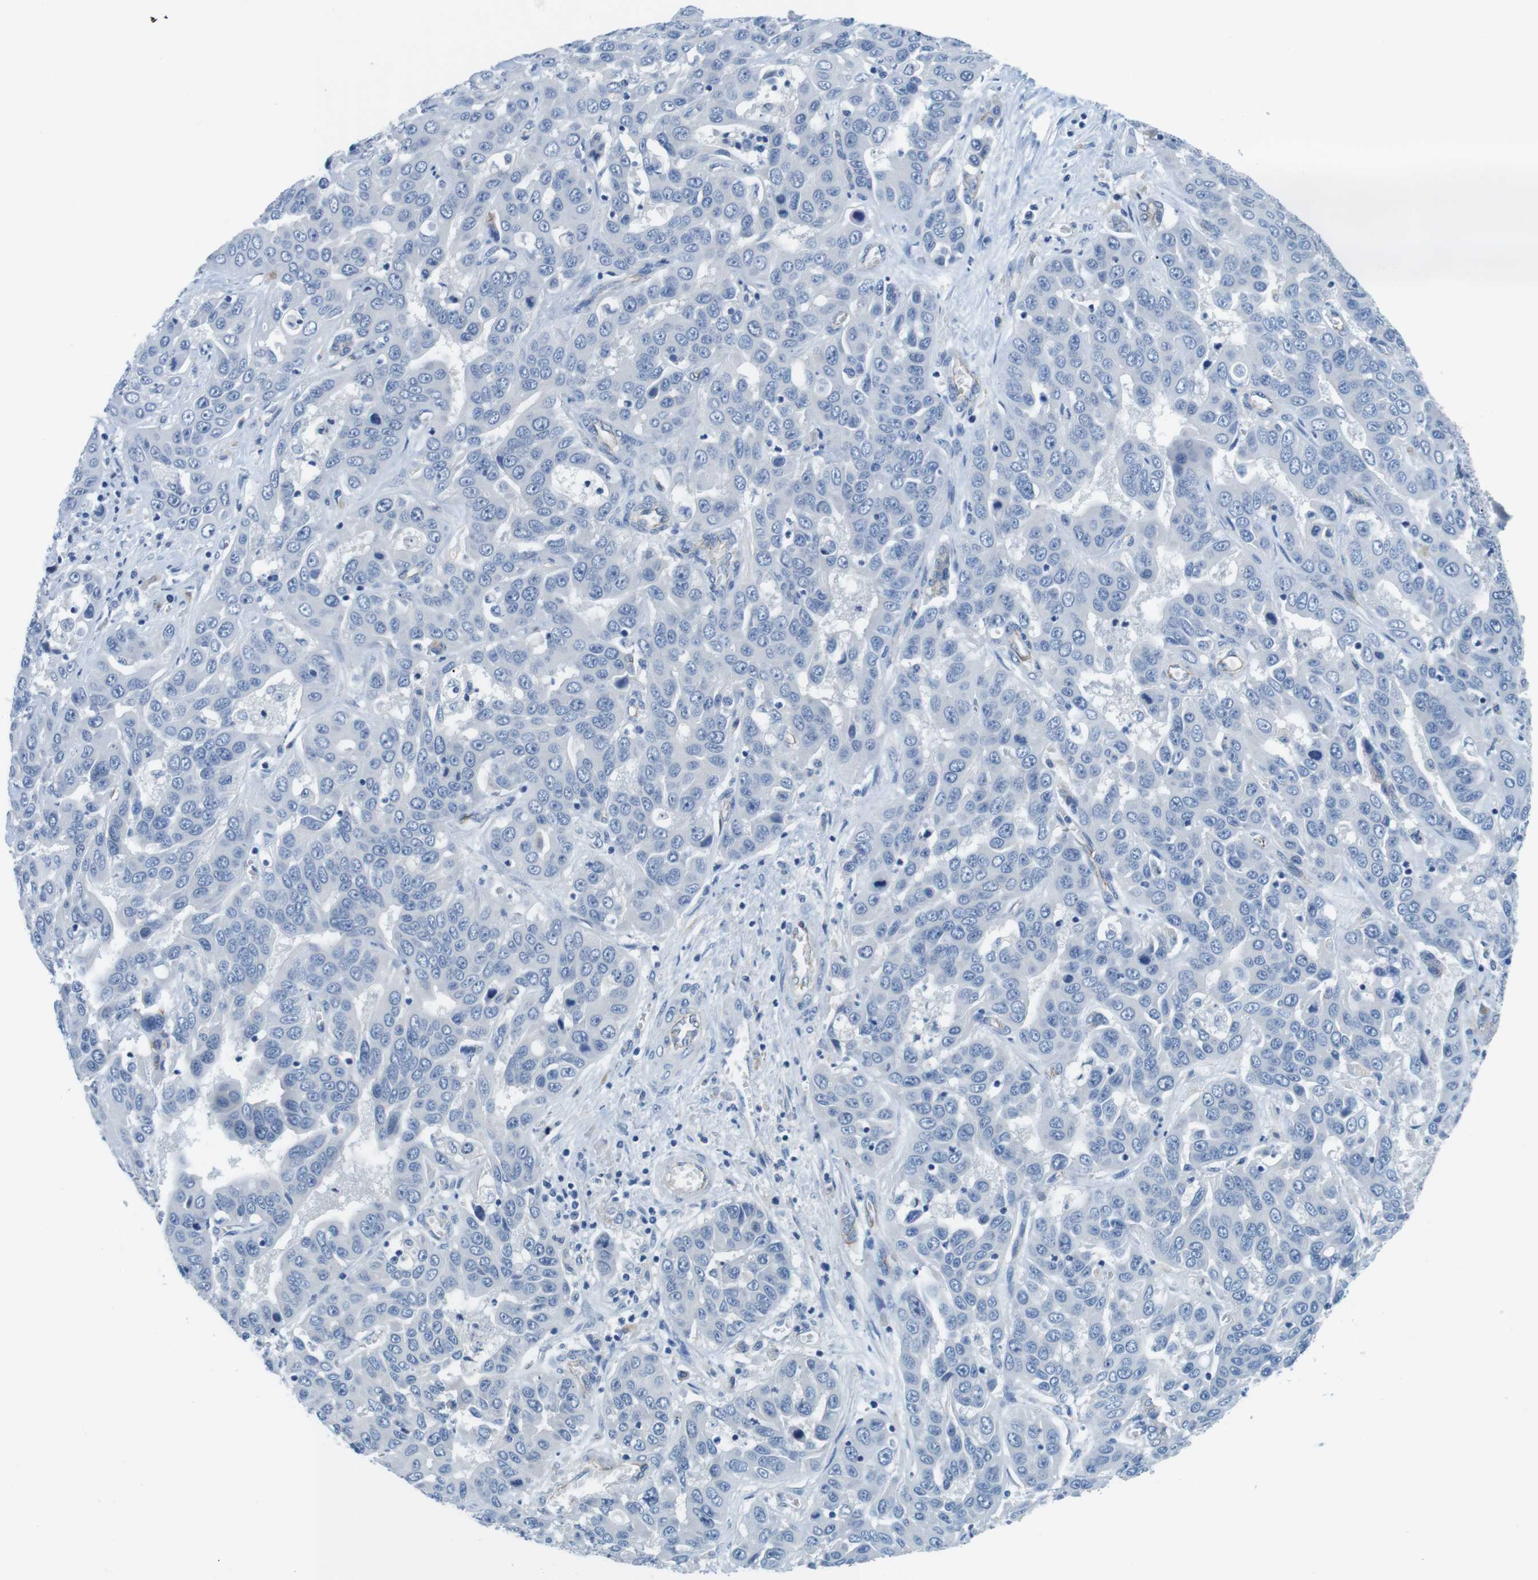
{"staining": {"intensity": "negative", "quantity": "none", "location": "none"}, "tissue": "liver cancer", "cell_type": "Tumor cells", "image_type": "cancer", "snomed": [{"axis": "morphology", "description": "Cholangiocarcinoma"}, {"axis": "topography", "description": "Liver"}], "caption": "An image of liver cholangiocarcinoma stained for a protein demonstrates no brown staining in tumor cells.", "gene": "SLC6A6", "patient": {"sex": "female", "age": 52}}